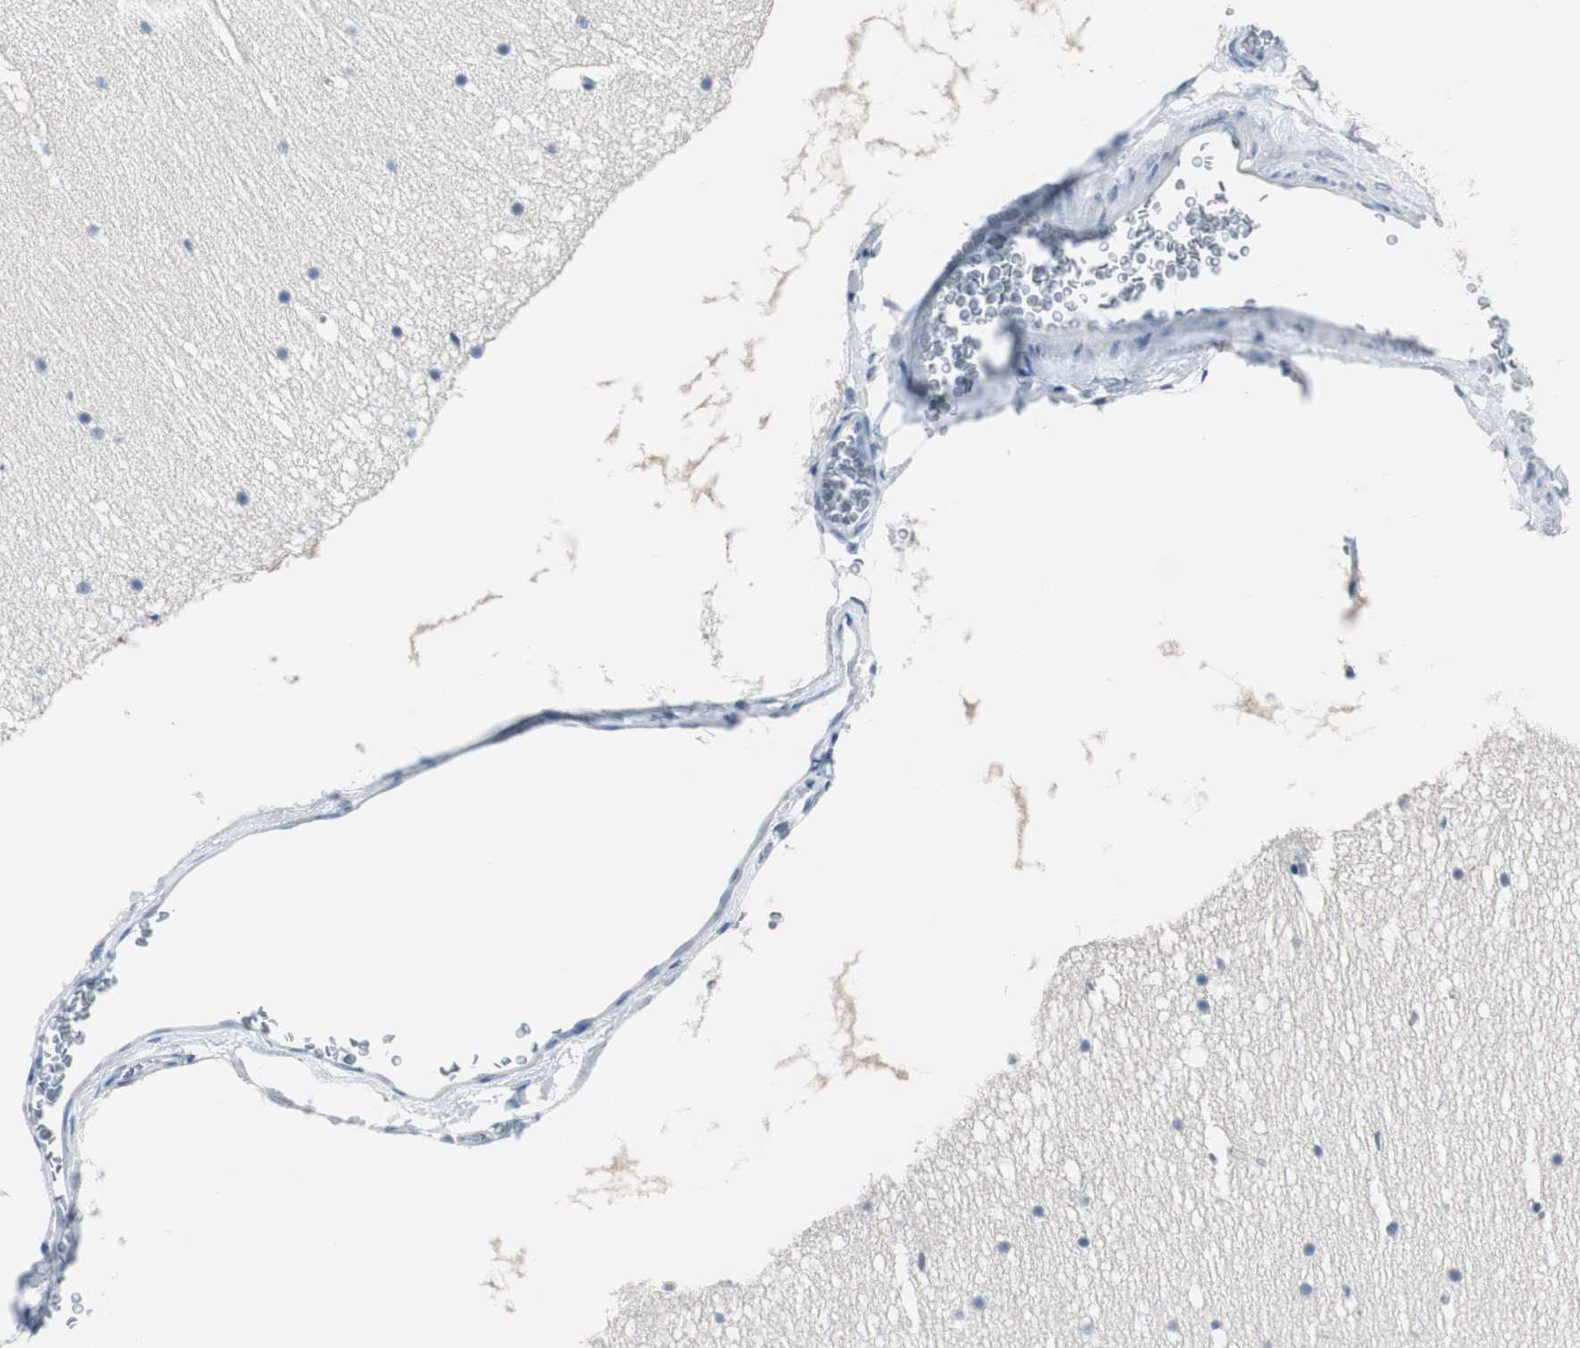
{"staining": {"intensity": "negative", "quantity": "none", "location": "none"}, "tissue": "cerebellum", "cell_type": "Cells in molecular layer", "image_type": "normal", "snomed": [{"axis": "morphology", "description": "Normal tissue, NOS"}, {"axis": "topography", "description": "Cerebellum"}], "caption": "This is an immunohistochemistry (IHC) image of unremarkable cerebellum. There is no expression in cells in molecular layer.", "gene": "FBP1", "patient": {"sex": "female", "age": 19}}